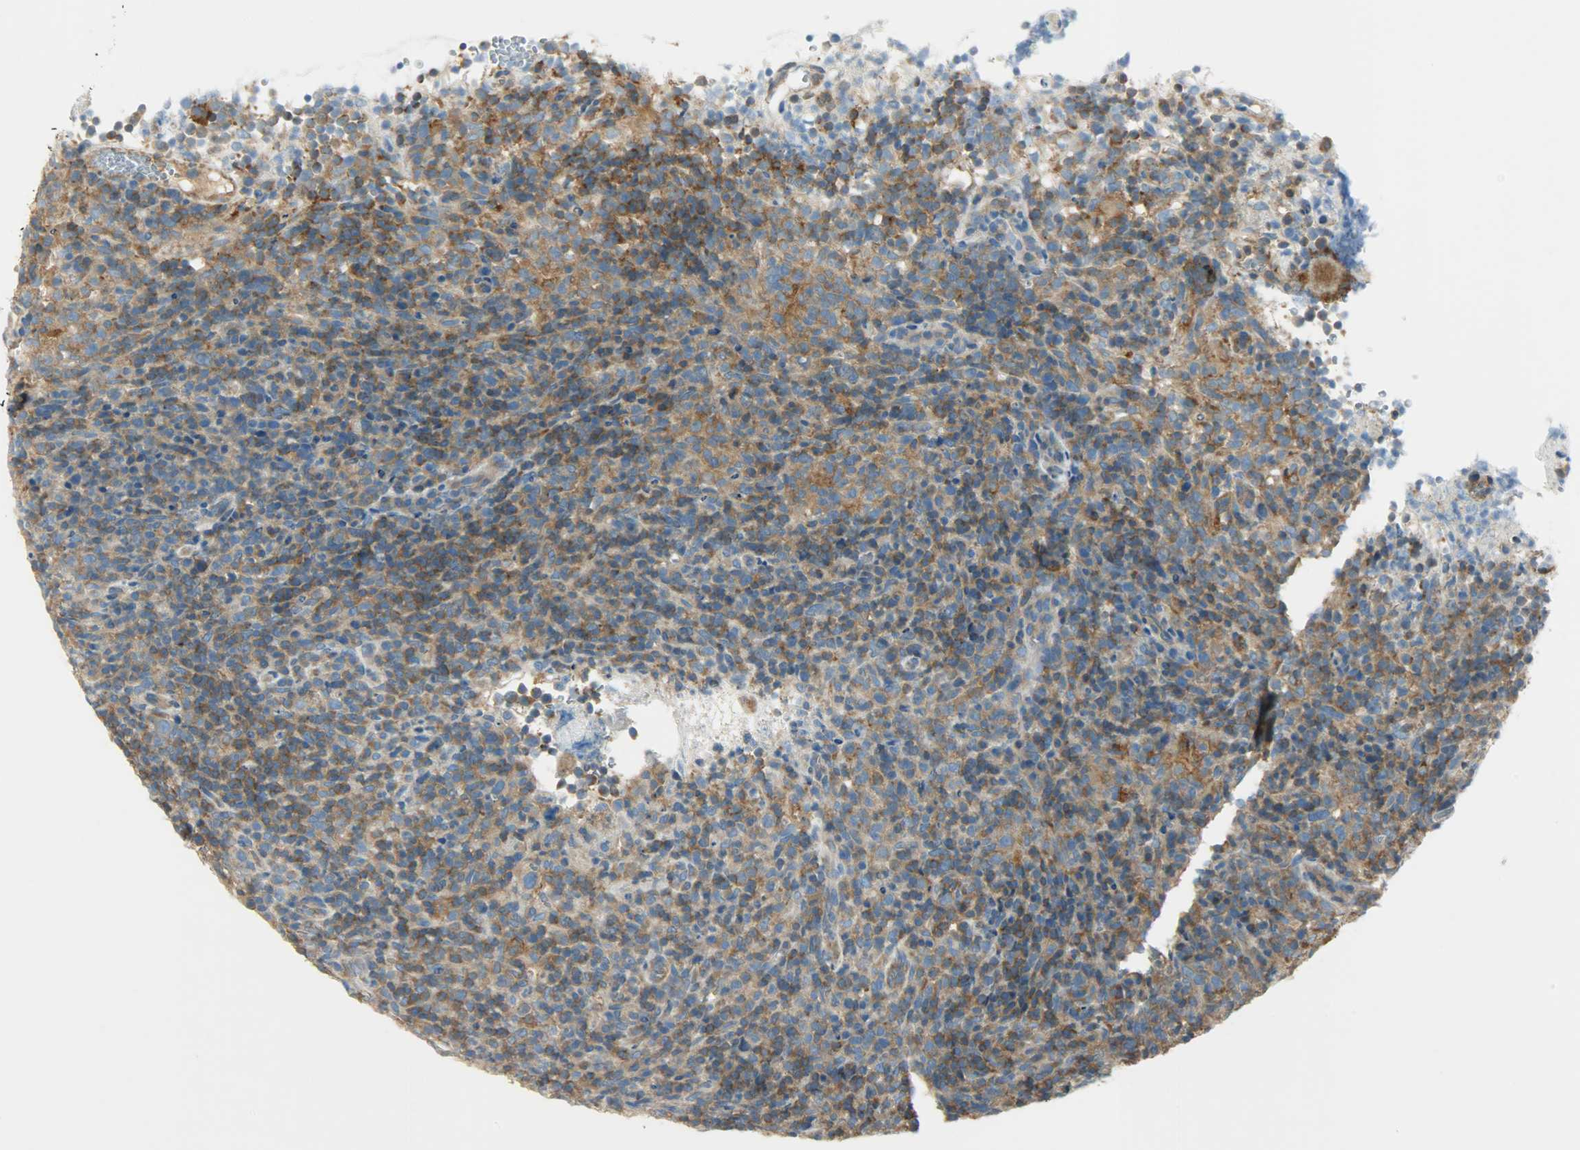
{"staining": {"intensity": "moderate", "quantity": ">75%", "location": "cytoplasmic/membranous"}, "tissue": "lymphoma", "cell_type": "Tumor cells", "image_type": "cancer", "snomed": [{"axis": "morphology", "description": "Malignant lymphoma, non-Hodgkin's type, High grade"}, {"axis": "topography", "description": "Lymph node"}], "caption": "IHC staining of lymphoma, which exhibits medium levels of moderate cytoplasmic/membranous staining in about >75% of tumor cells indicating moderate cytoplasmic/membranous protein expression. The staining was performed using DAB (3,3'-diaminobenzidine) (brown) for protein detection and nuclei were counterstained in hematoxylin (blue).", "gene": "TSC22D2", "patient": {"sex": "female", "age": 76}}